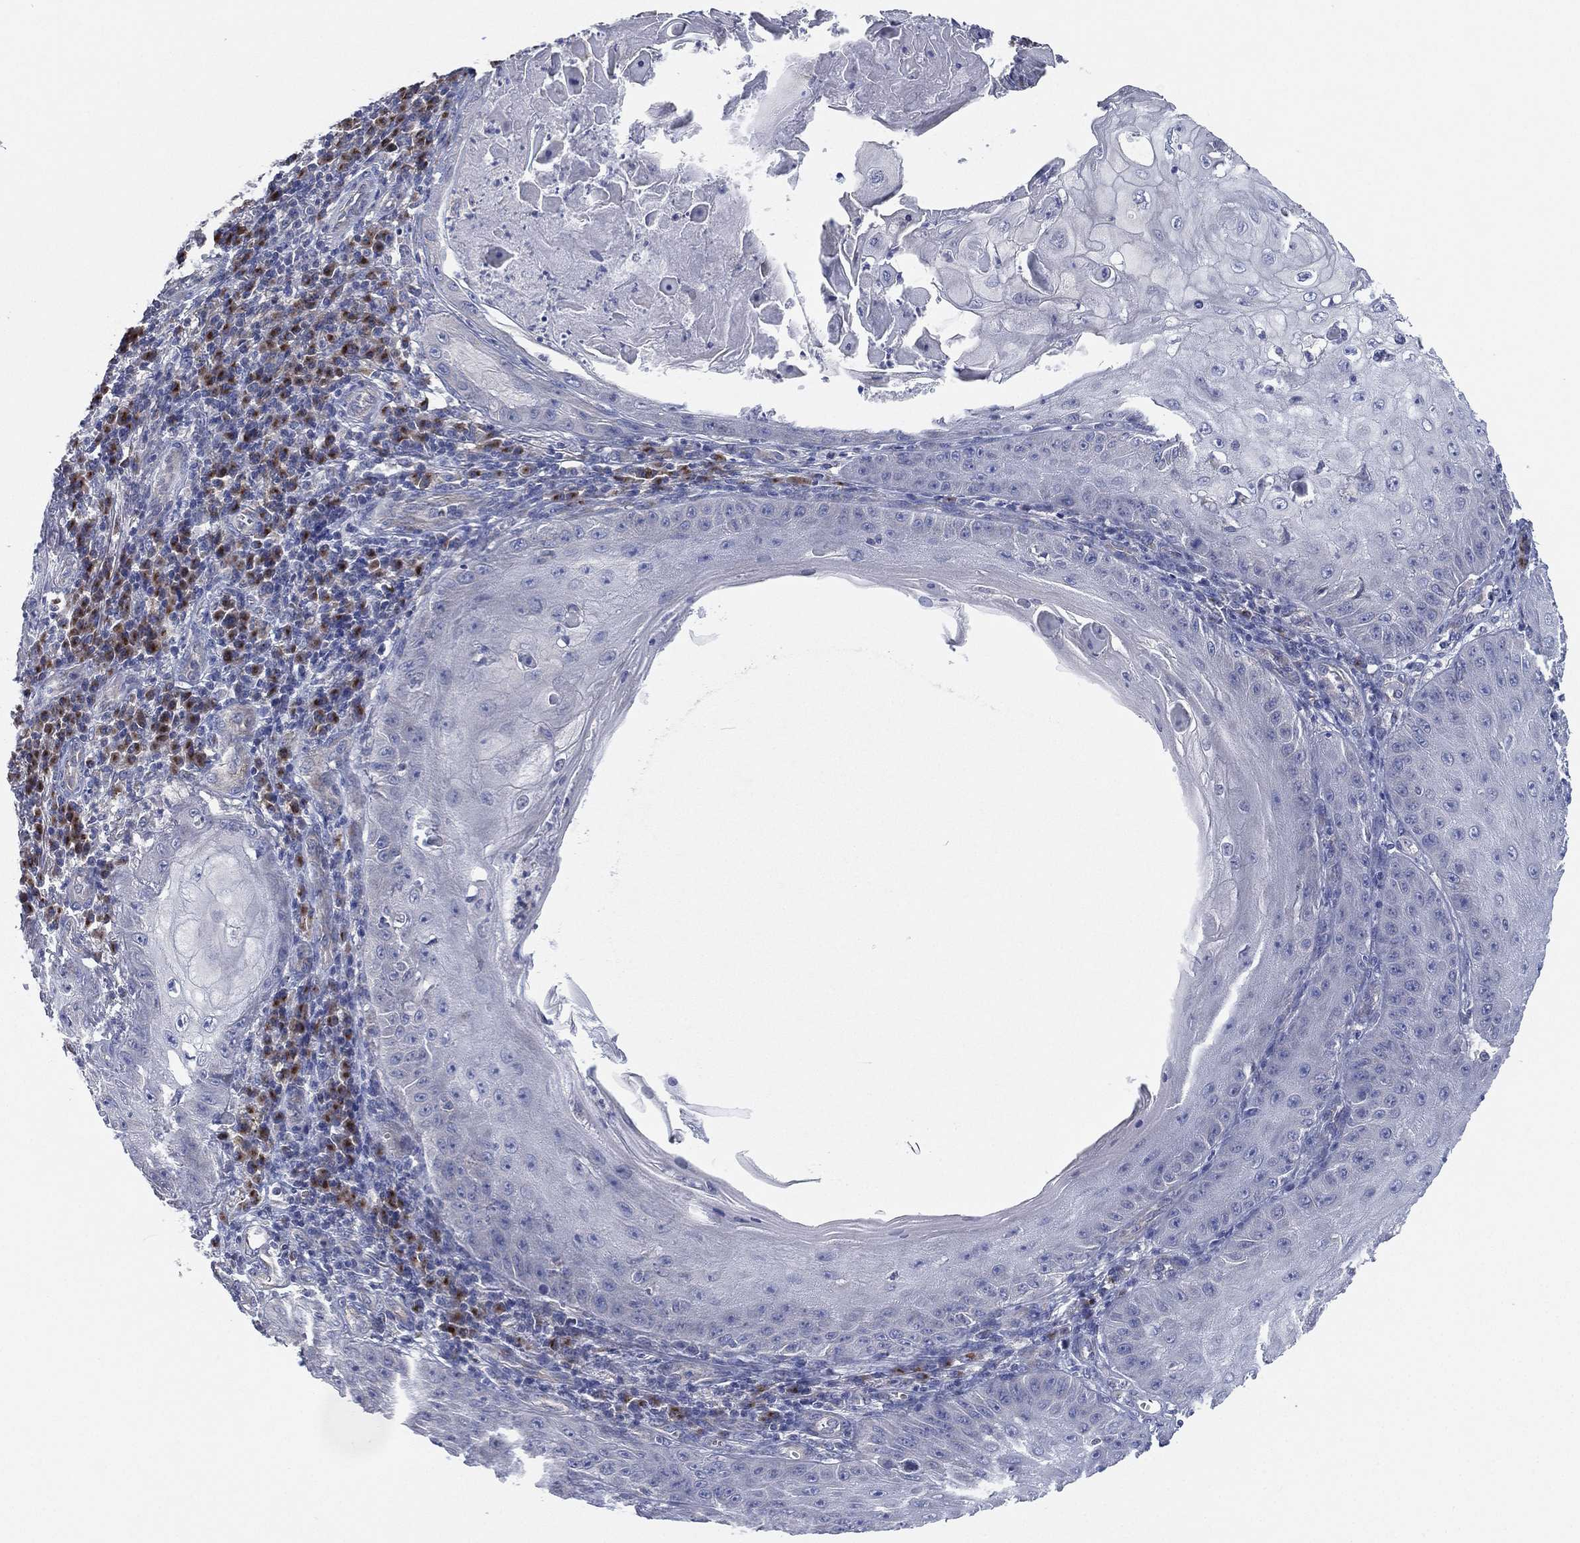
{"staining": {"intensity": "negative", "quantity": "none", "location": "none"}, "tissue": "skin cancer", "cell_type": "Tumor cells", "image_type": "cancer", "snomed": [{"axis": "morphology", "description": "Squamous cell carcinoma, NOS"}, {"axis": "topography", "description": "Skin"}], "caption": "Immunohistochemical staining of skin squamous cell carcinoma shows no significant expression in tumor cells.", "gene": "ATP8A2", "patient": {"sex": "male", "age": 70}}